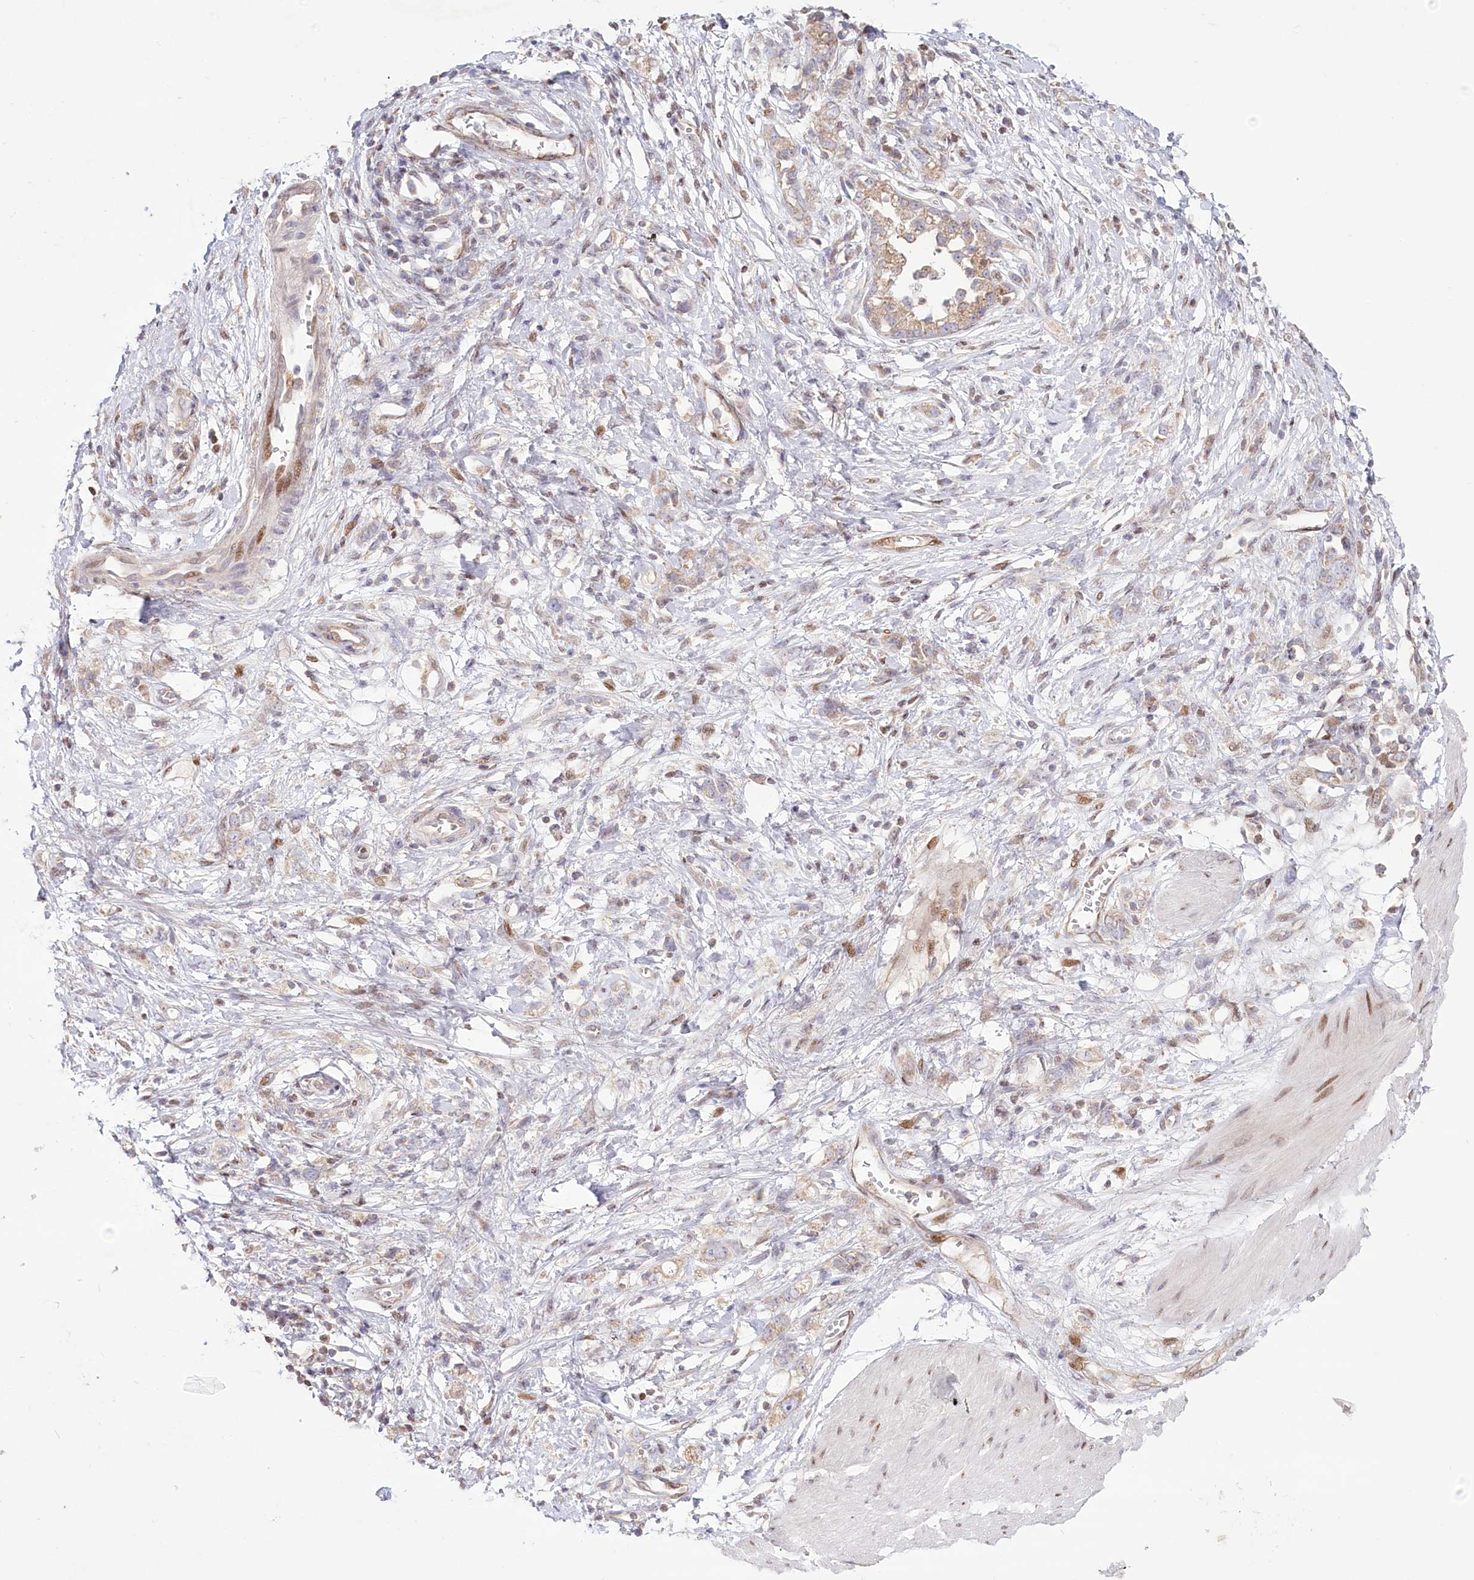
{"staining": {"intensity": "weak", "quantity": "25%-75%", "location": "cytoplasmic/membranous"}, "tissue": "stomach cancer", "cell_type": "Tumor cells", "image_type": "cancer", "snomed": [{"axis": "morphology", "description": "Adenocarcinoma, NOS"}, {"axis": "topography", "description": "Stomach"}], "caption": "This is a micrograph of IHC staining of stomach adenocarcinoma, which shows weak positivity in the cytoplasmic/membranous of tumor cells.", "gene": "PYURF", "patient": {"sex": "female", "age": 76}}